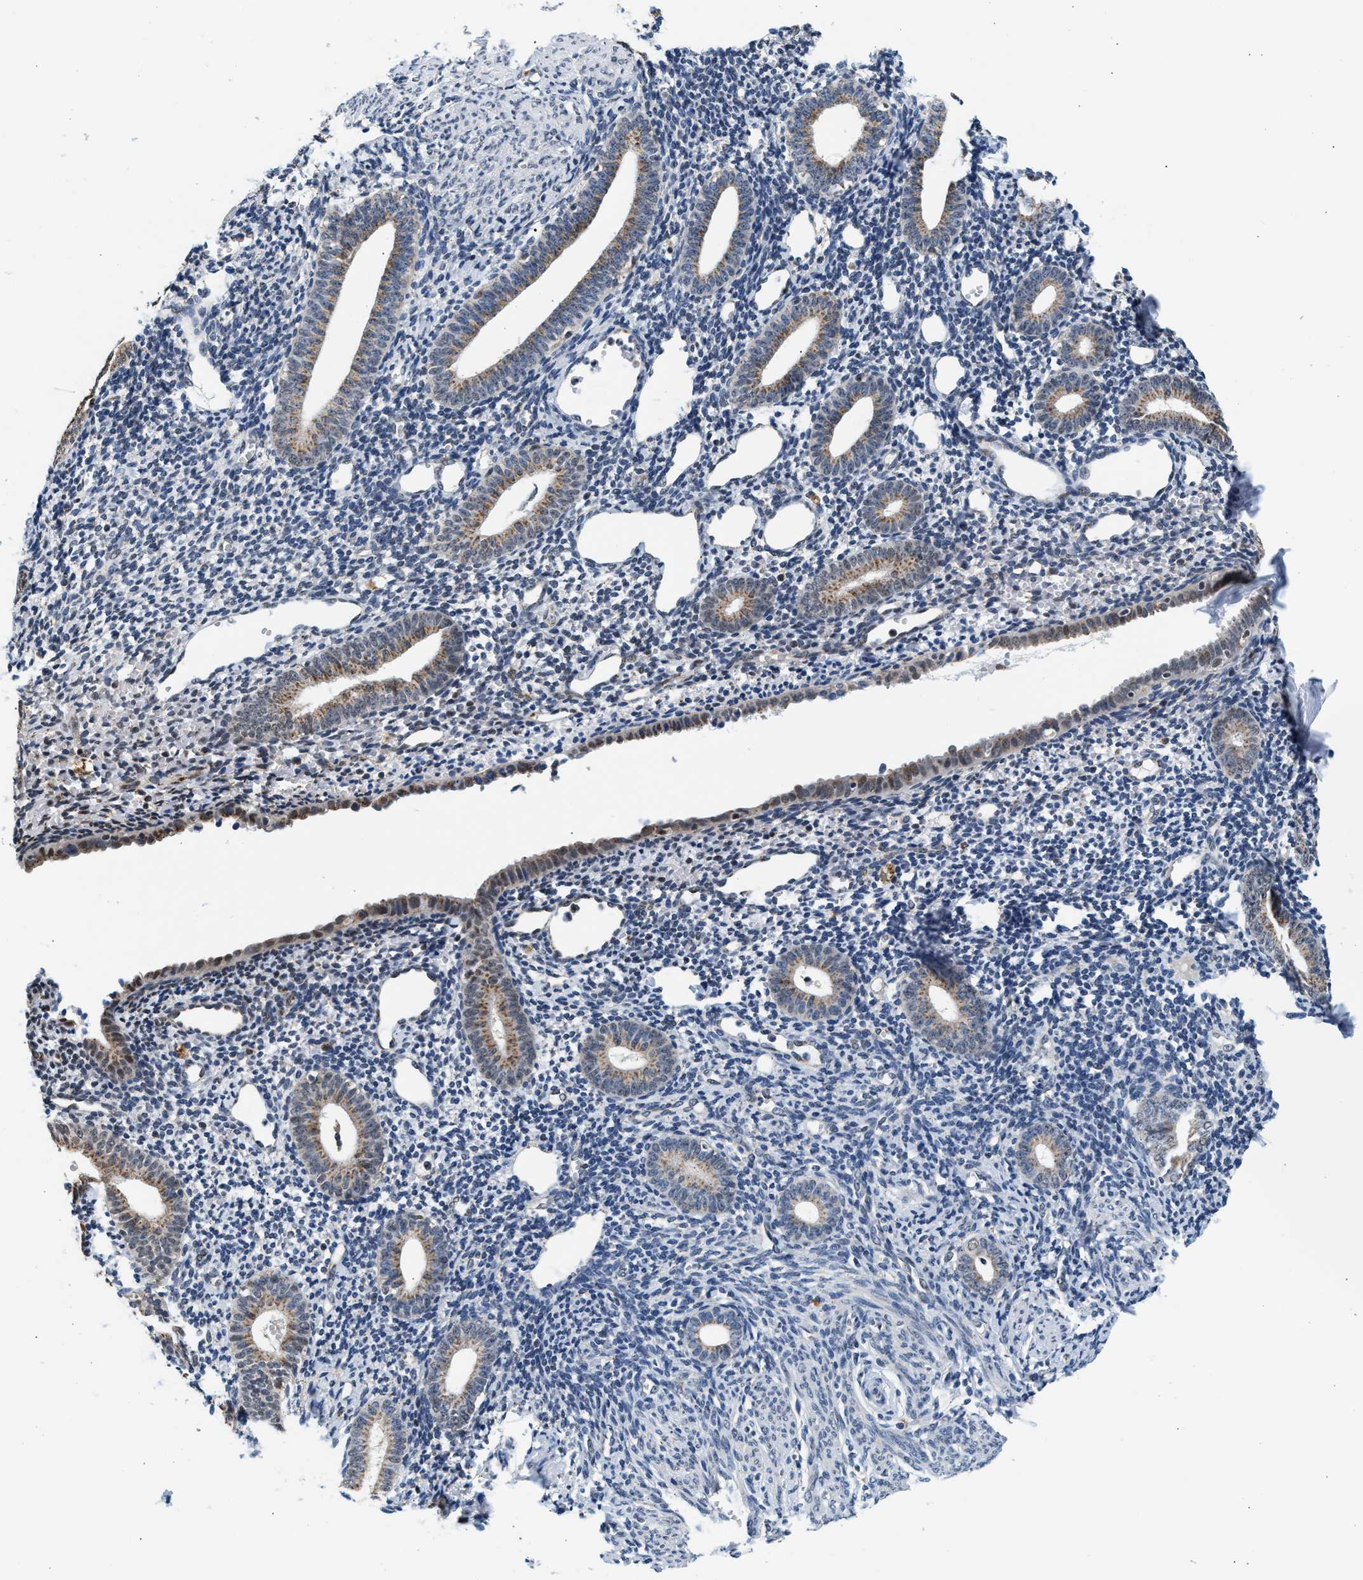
{"staining": {"intensity": "negative", "quantity": "none", "location": "none"}, "tissue": "endometrium", "cell_type": "Cells in endometrial stroma", "image_type": "normal", "snomed": [{"axis": "morphology", "description": "Normal tissue, NOS"}, {"axis": "topography", "description": "Endometrium"}], "caption": "The immunohistochemistry (IHC) micrograph has no significant positivity in cells in endometrial stroma of endometrium.", "gene": "KCNMB2", "patient": {"sex": "female", "age": 50}}